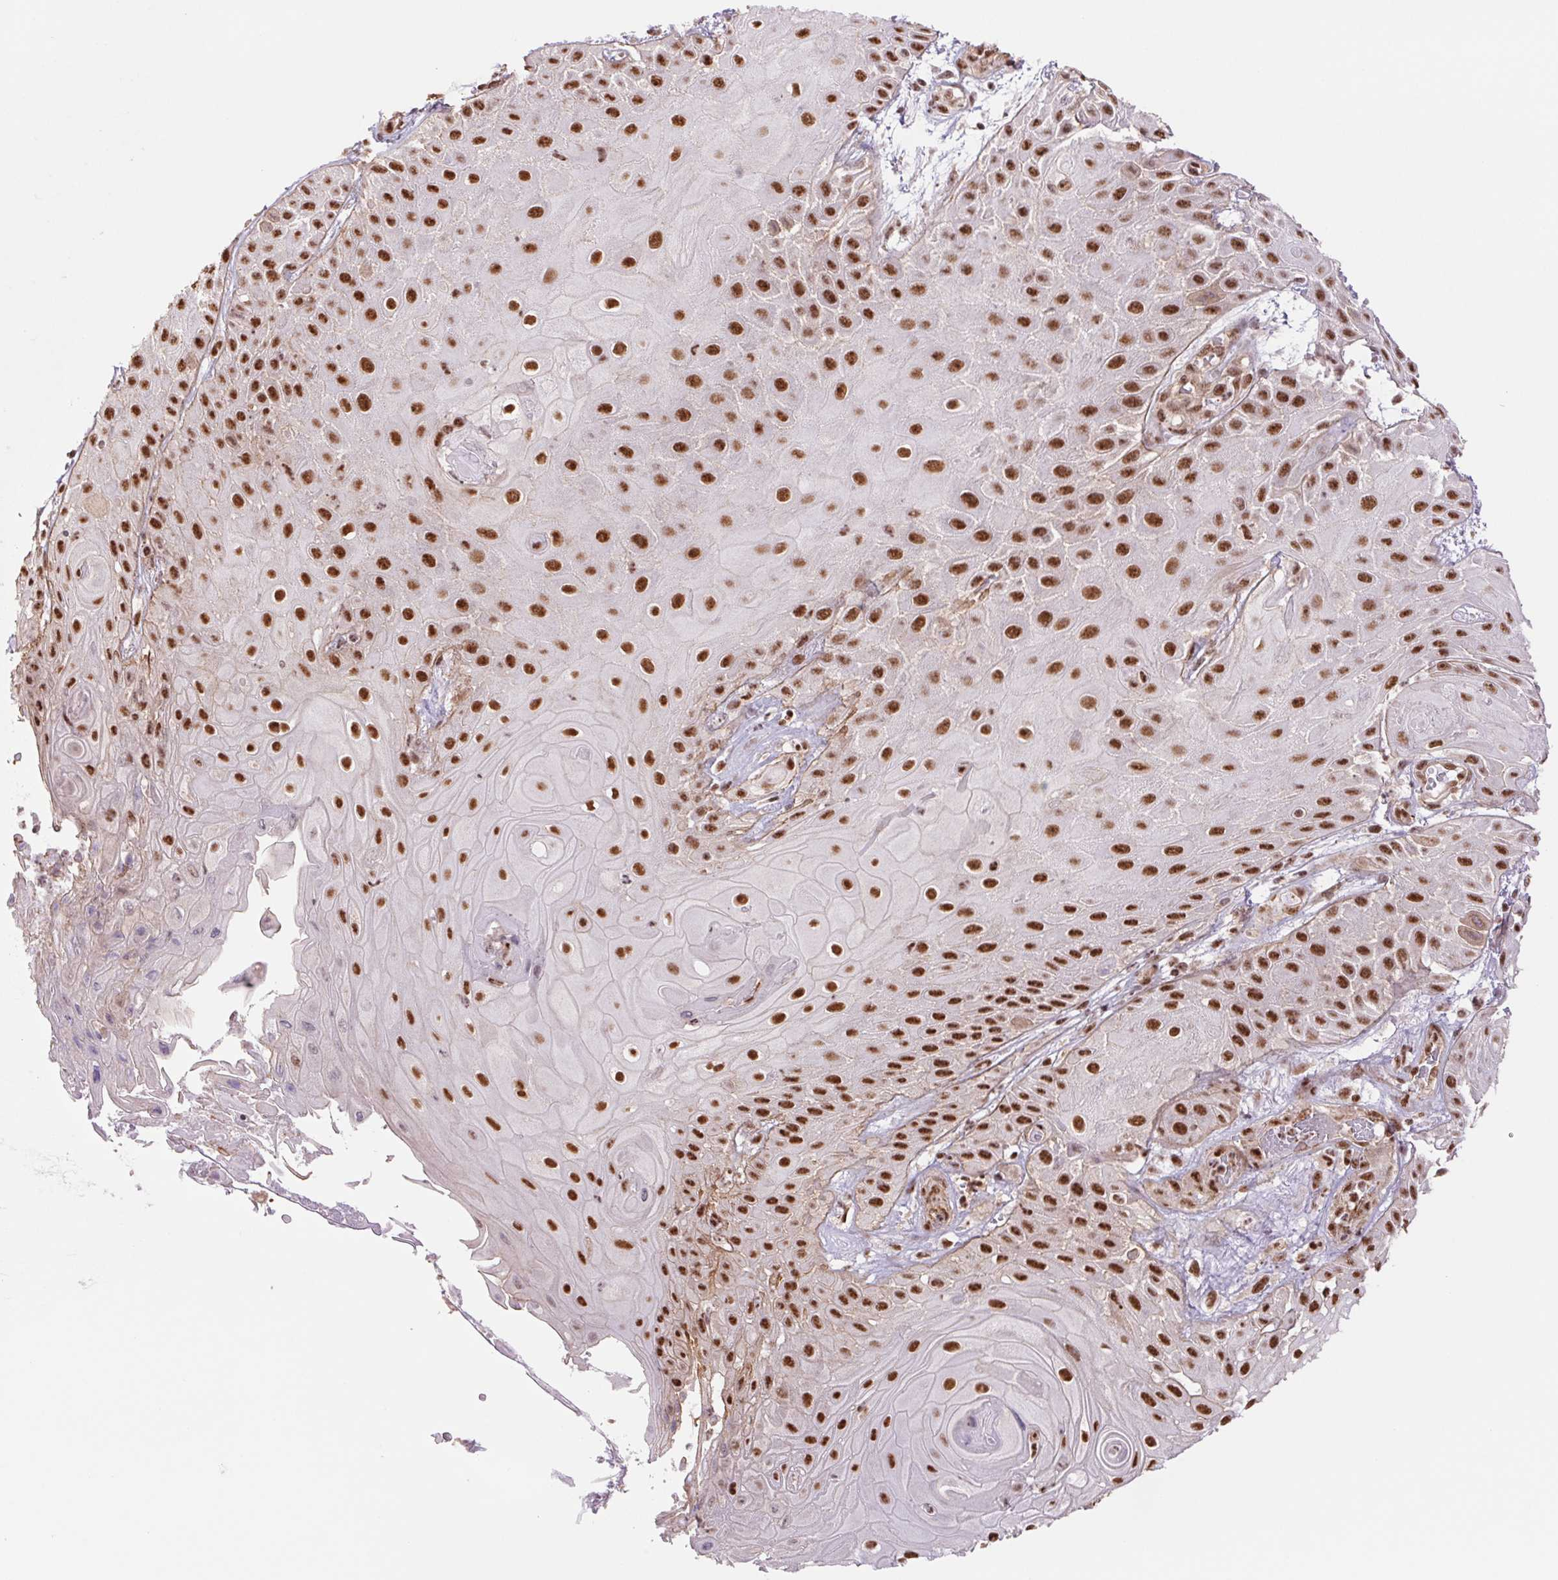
{"staining": {"intensity": "strong", "quantity": ">75%", "location": "nuclear"}, "tissue": "skin cancer", "cell_type": "Tumor cells", "image_type": "cancer", "snomed": [{"axis": "morphology", "description": "Squamous cell carcinoma, NOS"}, {"axis": "topography", "description": "Skin"}], "caption": "Human skin squamous cell carcinoma stained with a protein marker displays strong staining in tumor cells.", "gene": "CWC25", "patient": {"sex": "male", "age": 62}}